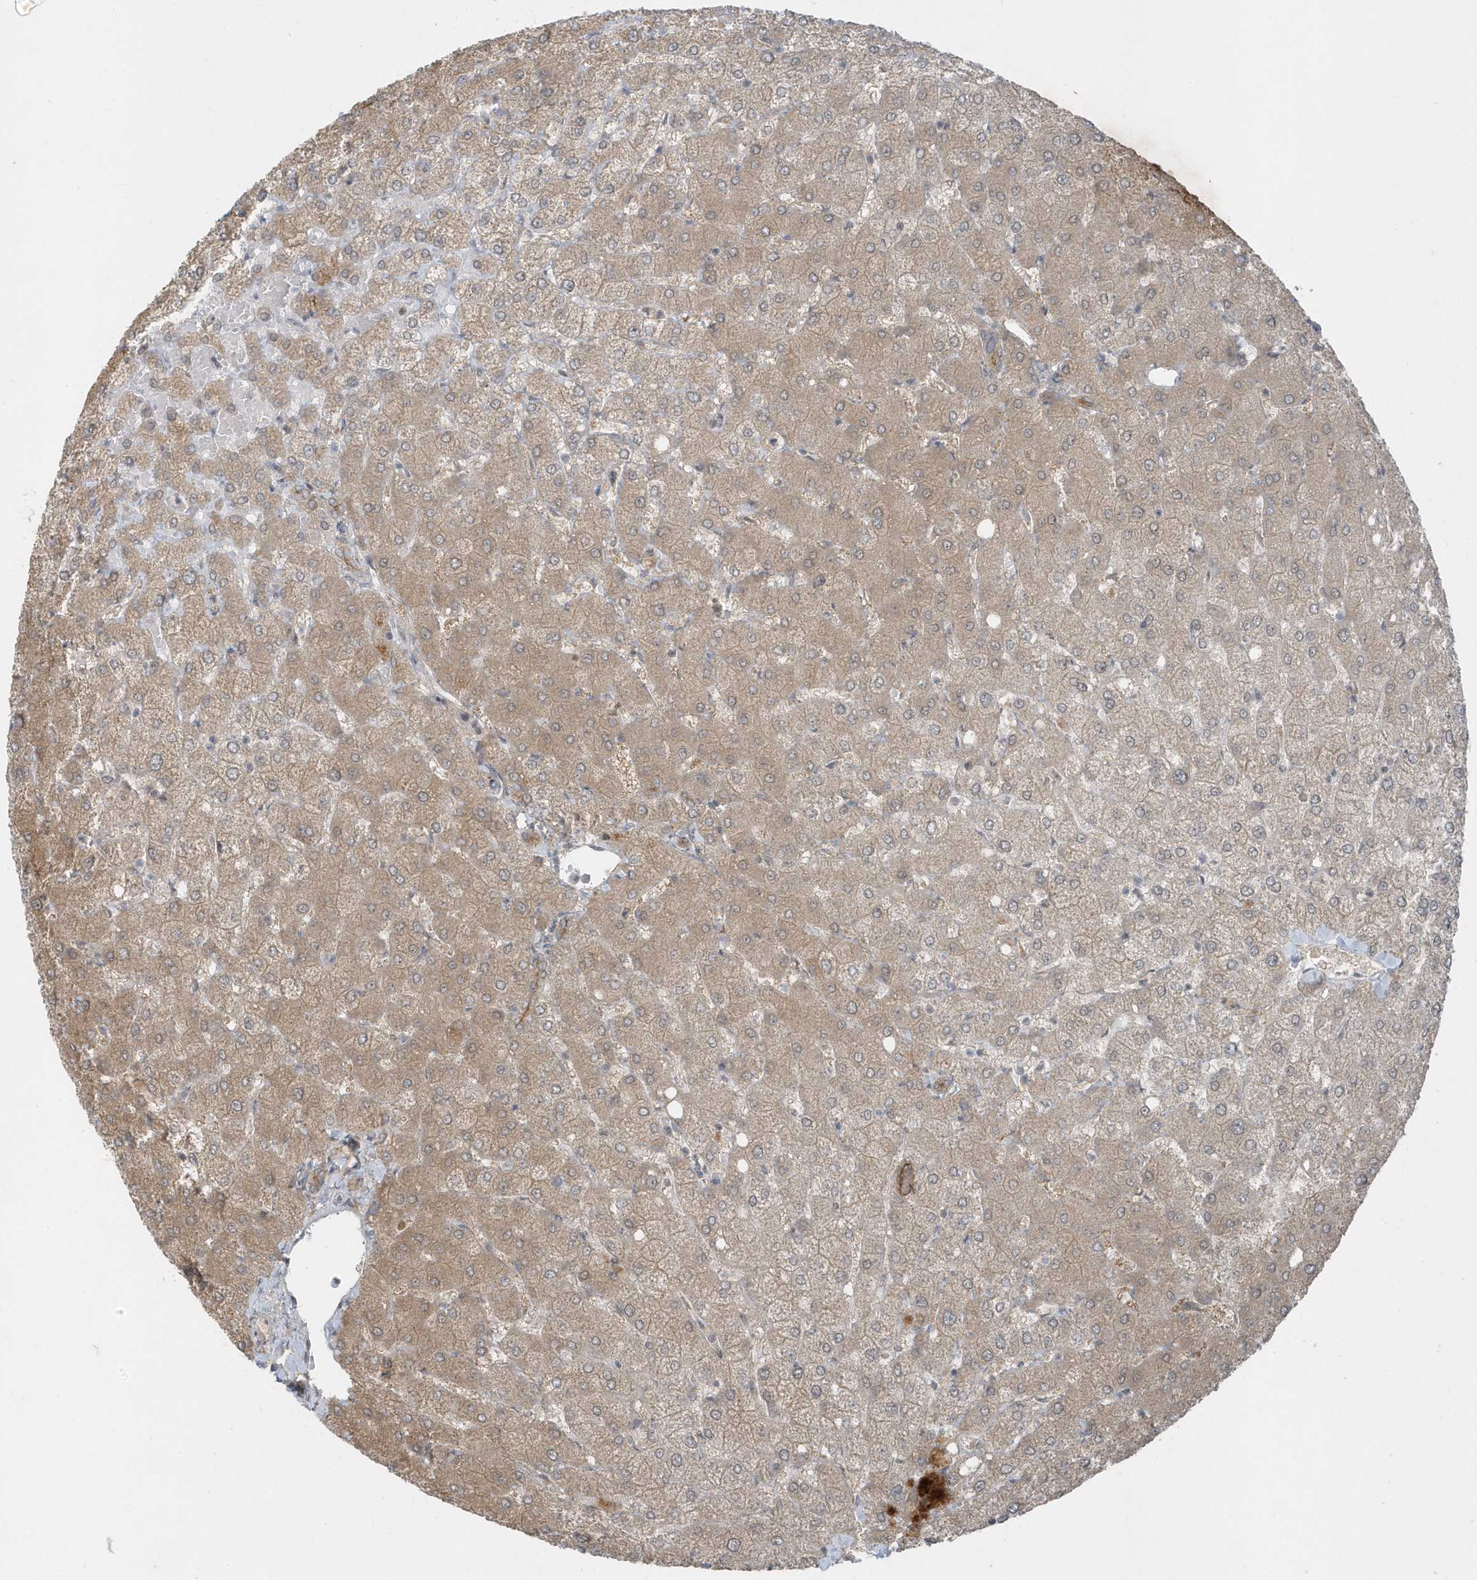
{"staining": {"intensity": "negative", "quantity": "none", "location": "none"}, "tissue": "liver", "cell_type": "Cholangiocytes", "image_type": "normal", "snomed": [{"axis": "morphology", "description": "Normal tissue, NOS"}, {"axis": "topography", "description": "Liver"}], "caption": "Cholangiocytes are negative for protein expression in normal human liver.", "gene": "PARD3B", "patient": {"sex": "female", "age": 54}}